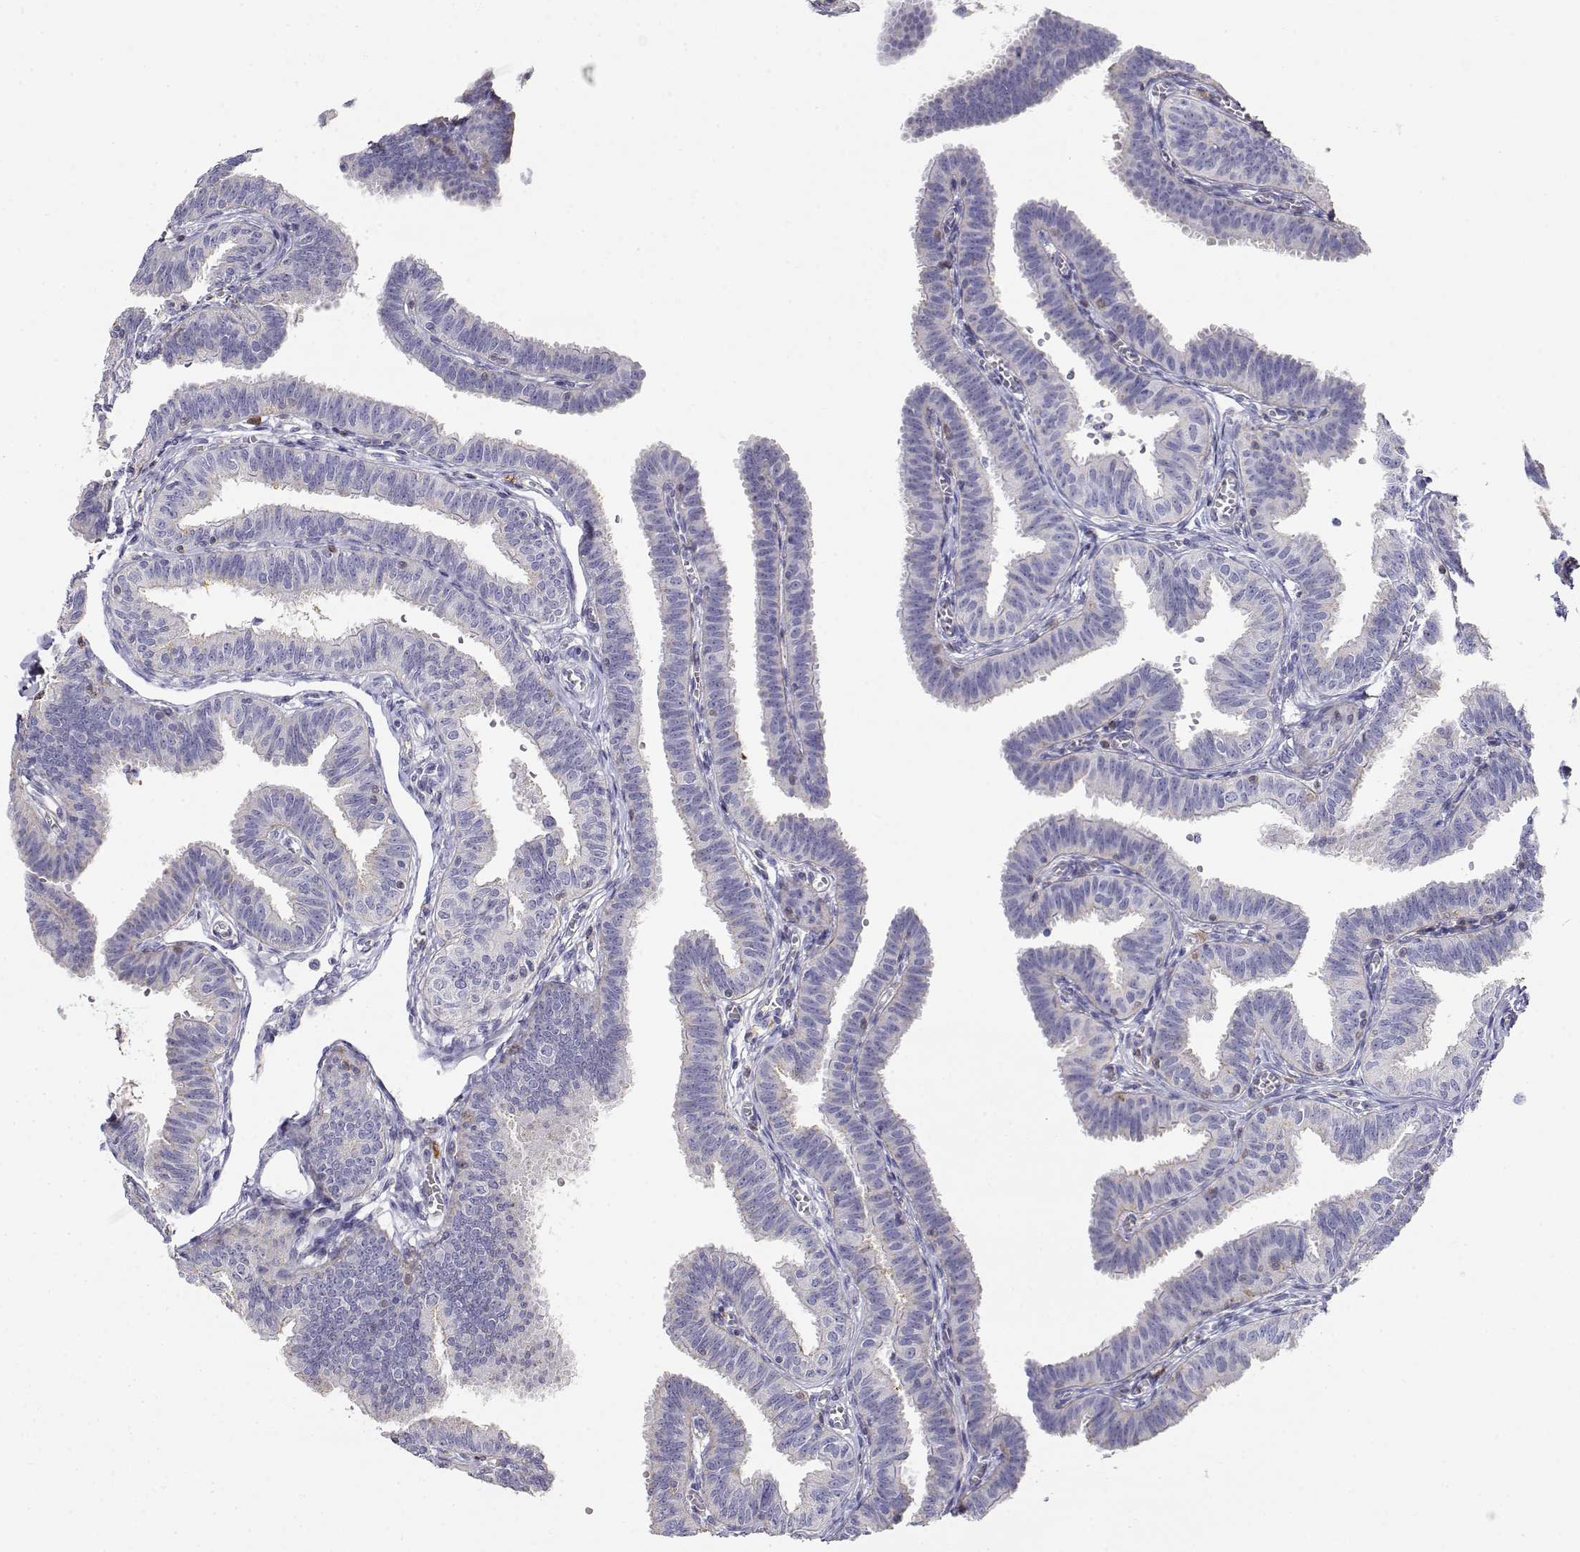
{"staining": {"intensity": "weak", "quantity": "<25%", "location": "cytoplasmic/membranous"}, "tissue": "fallopian tube", "cell_type": "Glandular cells", "image_type": "normal", "snomed": [{"axis": "morphology", "description": "Normal tissue, NOS"}, {"axis": "topography", "description": "Fallopian tube"}], "caption": "The micrograph shows no staining of glandular cells in normal fallopian tube.", "gene": "ADA", "patient": {"sex": "female", "age": 25}}